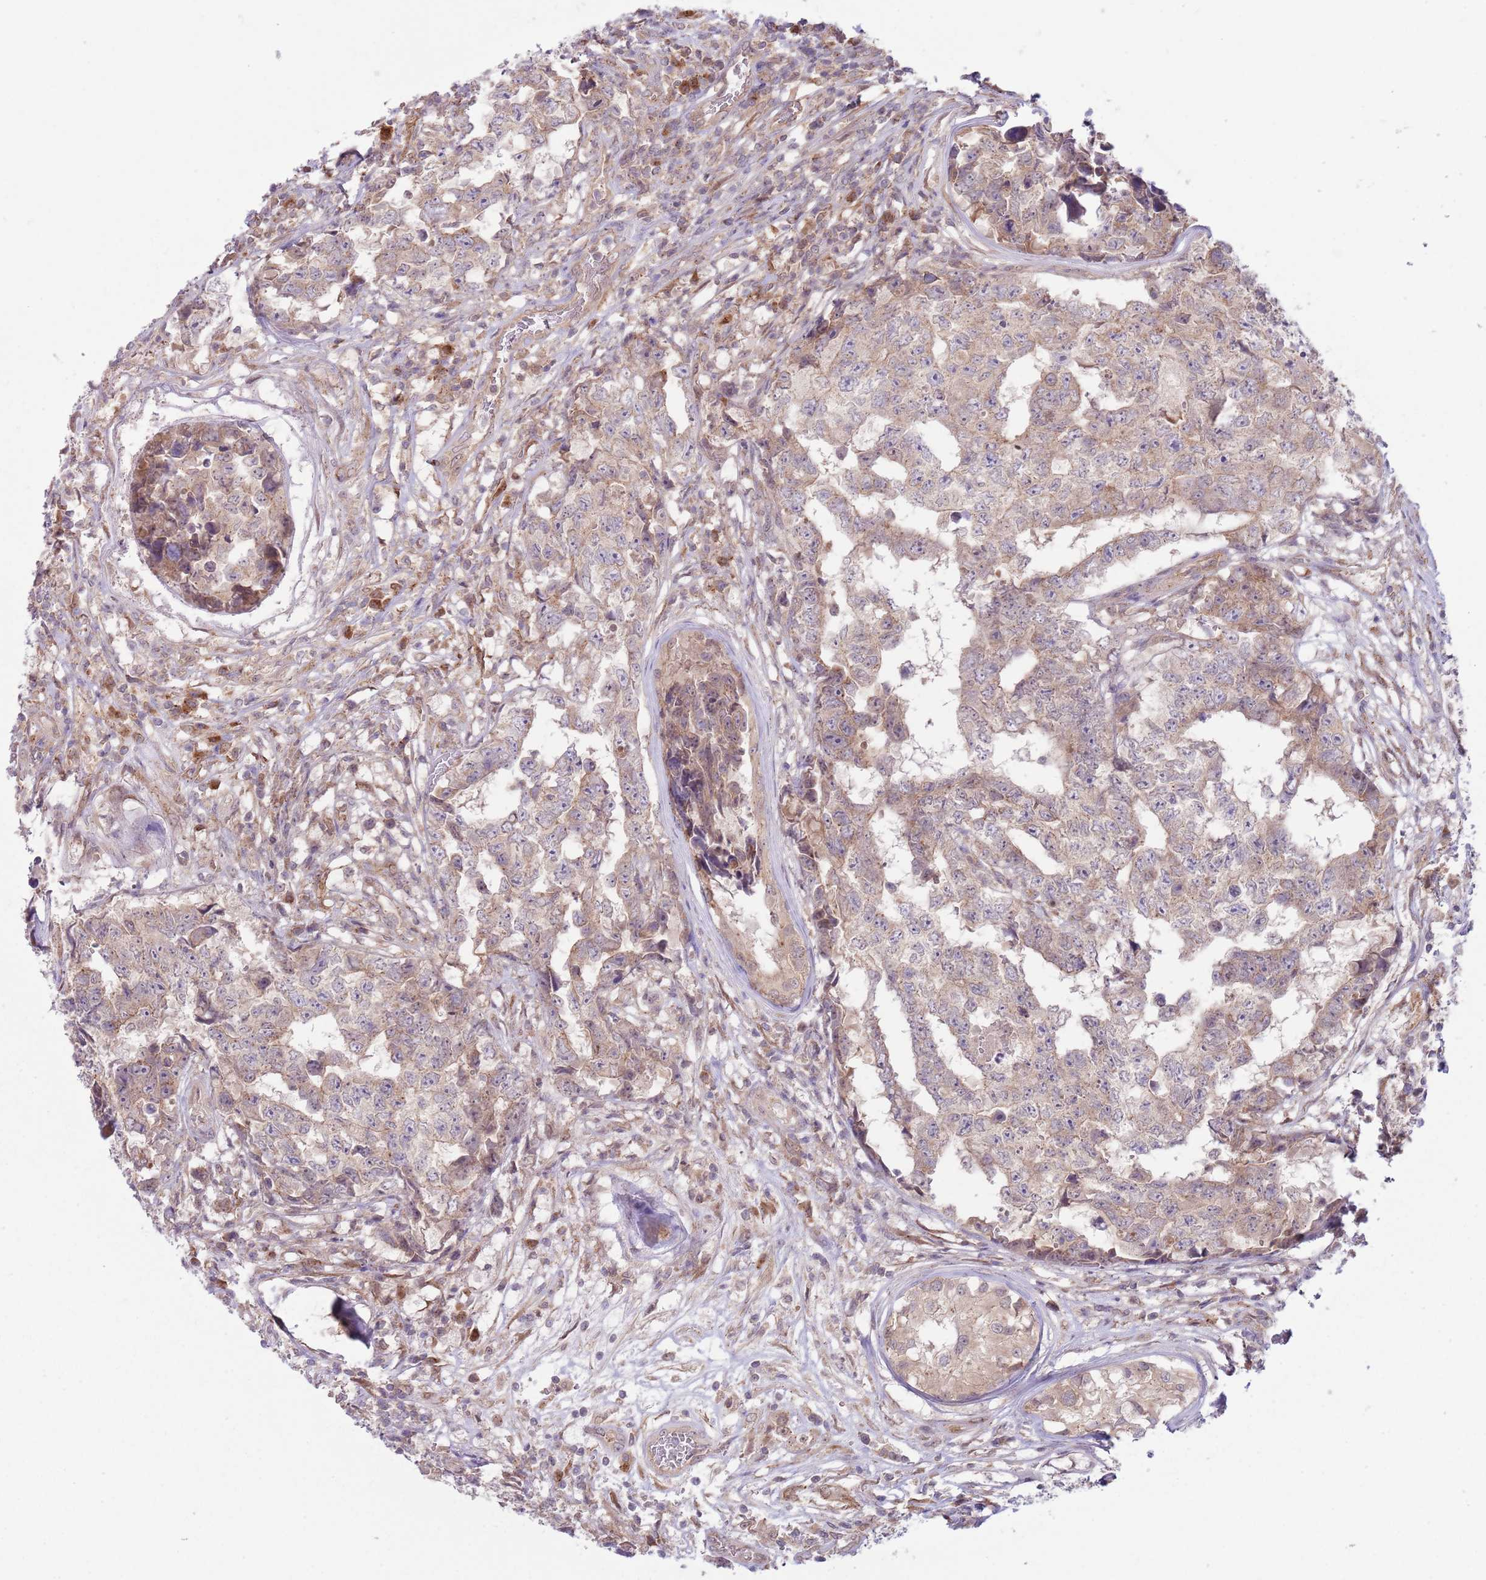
{"staining": {"intensity": "weak", "quantity": "25%-75%", "location": "cytoplasmic/membranous"}, "tissue": "testis cancer", "cell_type": "Tumor cells", "image_type": "cancer", "snomed": [{"axis": "morphology", "description": "Carcinoma, Embryonal, NOS"}, {"axis": "topography", "description": "Testis"}], "caption": "Protein staining shows weak cytoplasmic/membranous expression in about 25%-75% of tumor cells in testis embryonal carcinoma.", "gene": "COPE", "patient": {"sex": "male", "age": 25}}